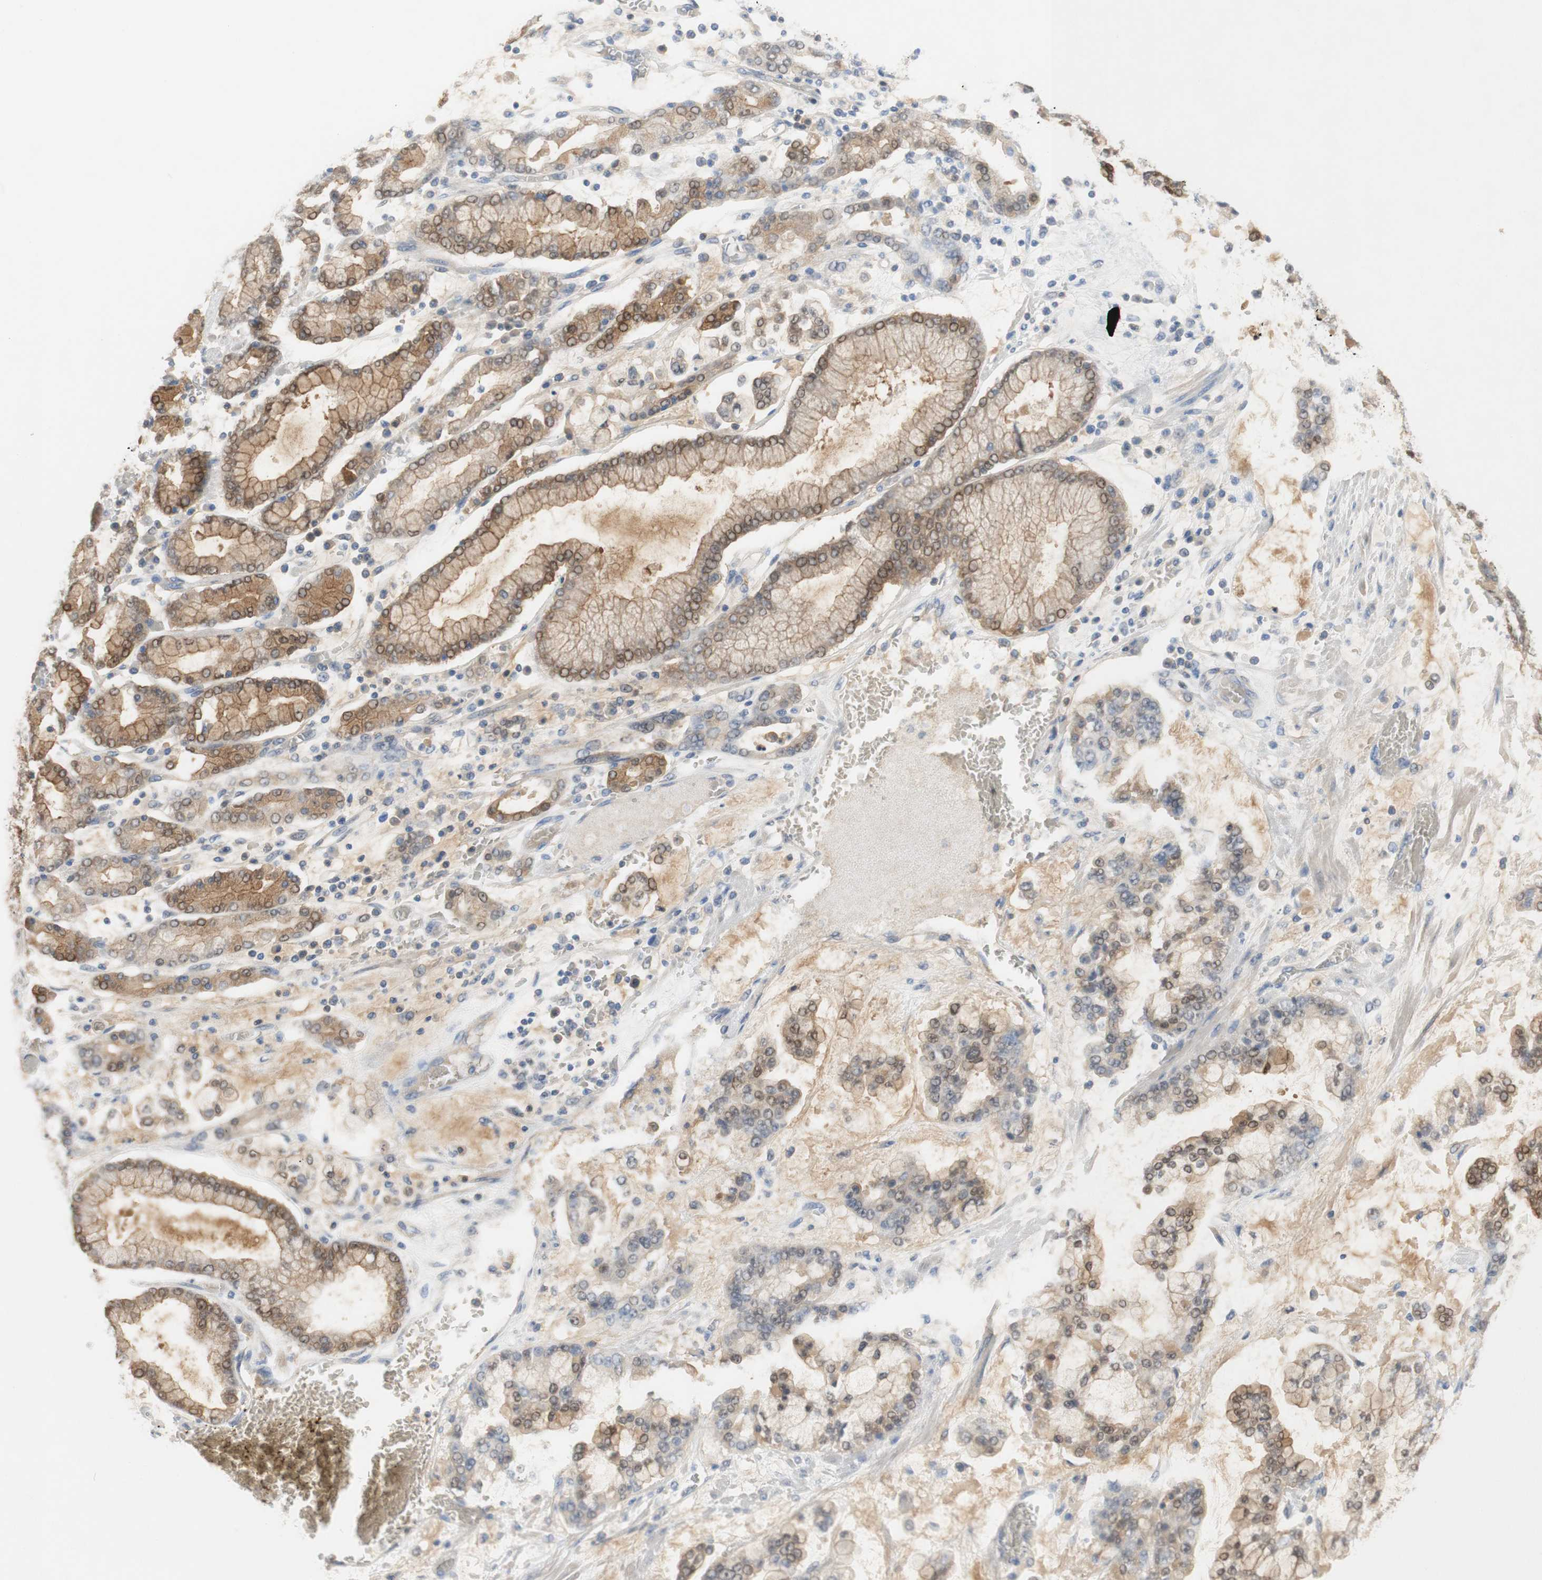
{"staining": {"intensity": "moderate", "quantity": ">75%", "location": "cytoplasmic/membranous,nuclear"}, "tissue": "stomach cancer", "cell_type": "Tumor cells", "image_type": "cancer", "snomed": [{"axis": "morphology", "description": "Normal tissue, NOS"}, {"axis": "morphology", "description": "Adenocarcinoma, NOS"}, {"axis": "topography", "description": "Stomach, upper"}, {"axis": "topography", "description": "Stomach"}], "caption": "Immunohistochemistry of human stomach cancer (adenocarcinoma) displays medium levels of moderate cytoplasmic/membranous and nuclear positivity in approximately >75% of tumor cells. (DAB IHC with brightfield microscopy, high magnification).", "gene": "SELENBP1", "patient": {"sex": "male", "age": 76}}